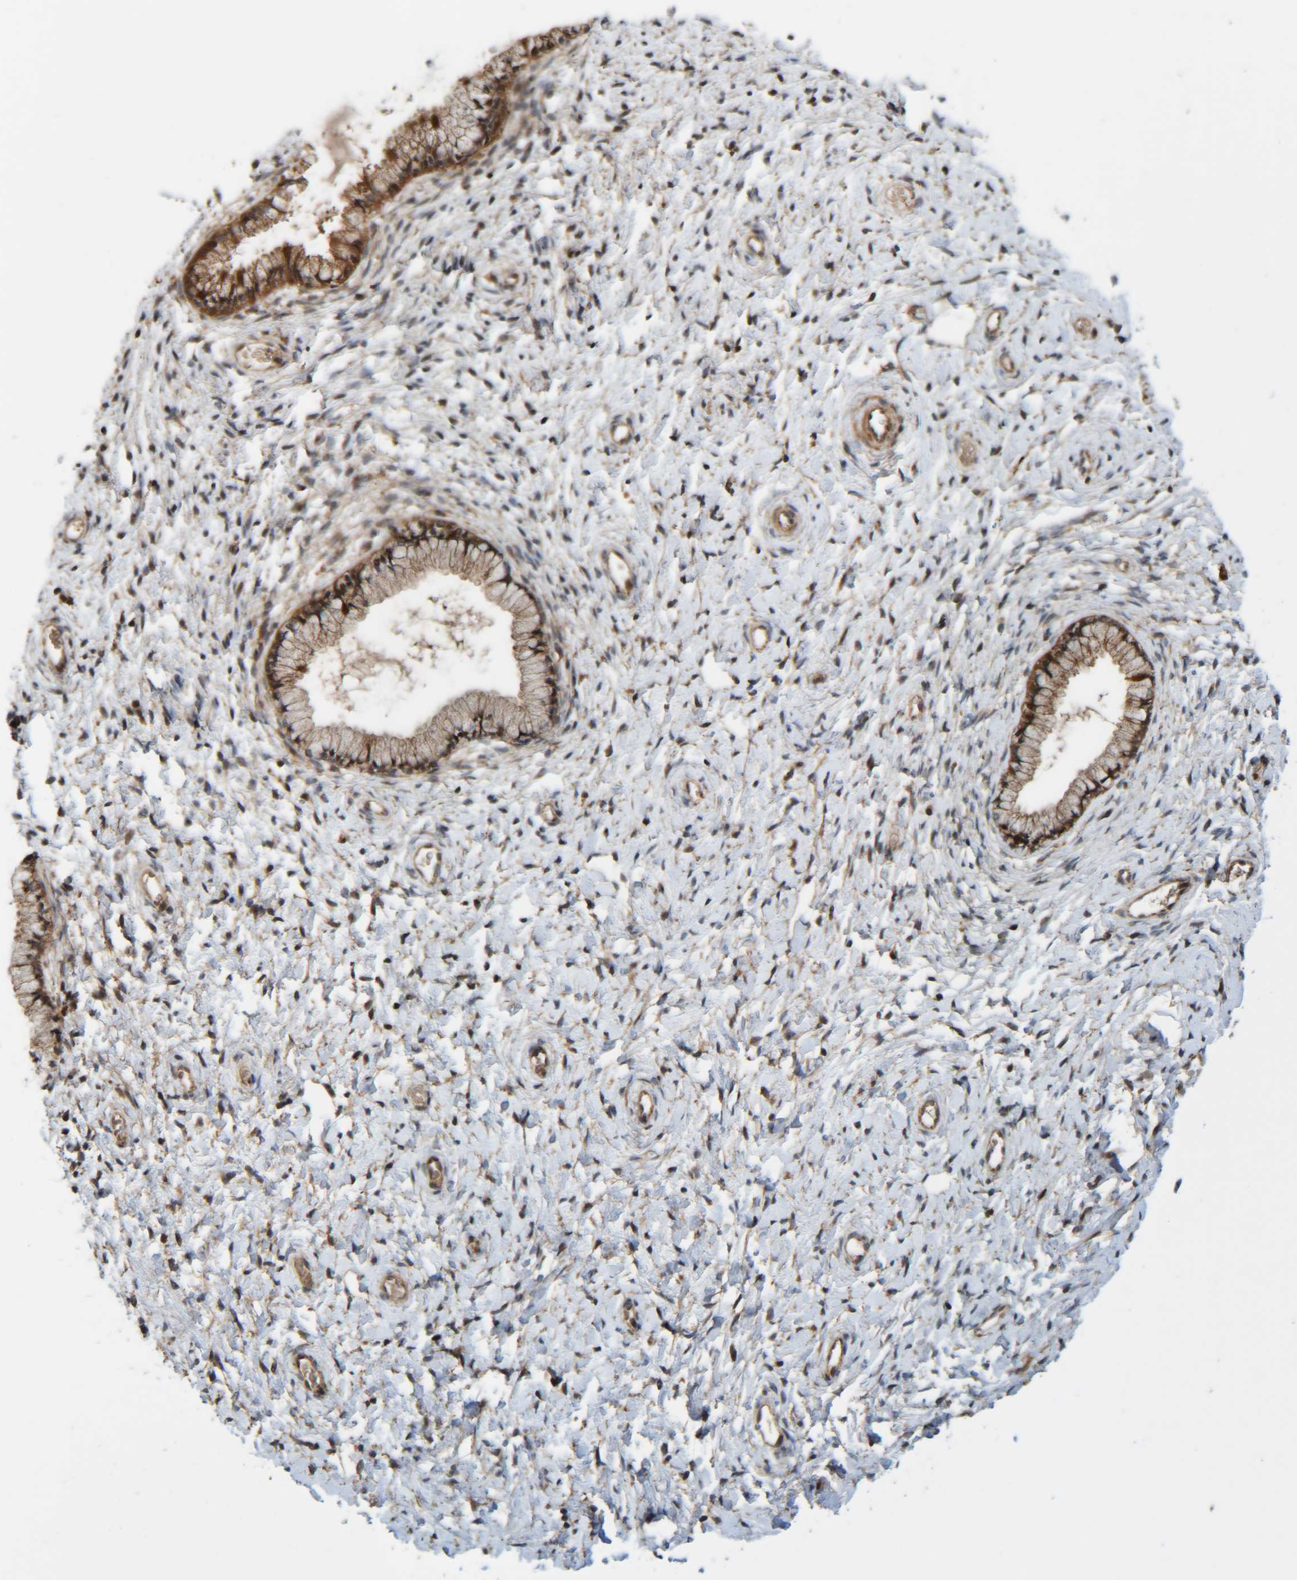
{"staining": {"intensity": "moderate", "quantity": ">75%", "location": "cytoplasmic/membranous"}, "tissue": "cervix", "cell_type": "Glandular cells", "image_type": "normal", "snomed": [{"axis": "morphology", "description": "Normal tissue, NOS"}, {"axis": "topography", "description": "Cervix"}], "caption": "IHC of benign cervix reveals medium levels of moderate cytoplasmic/membranous expression in about >75% of glandular cells. Immunohistochemistry (ihc) stains the protein in brown and the nuclei are stained blue.", "gene": "CCDC57", "patient": {"sex": "female", "age": 72}}